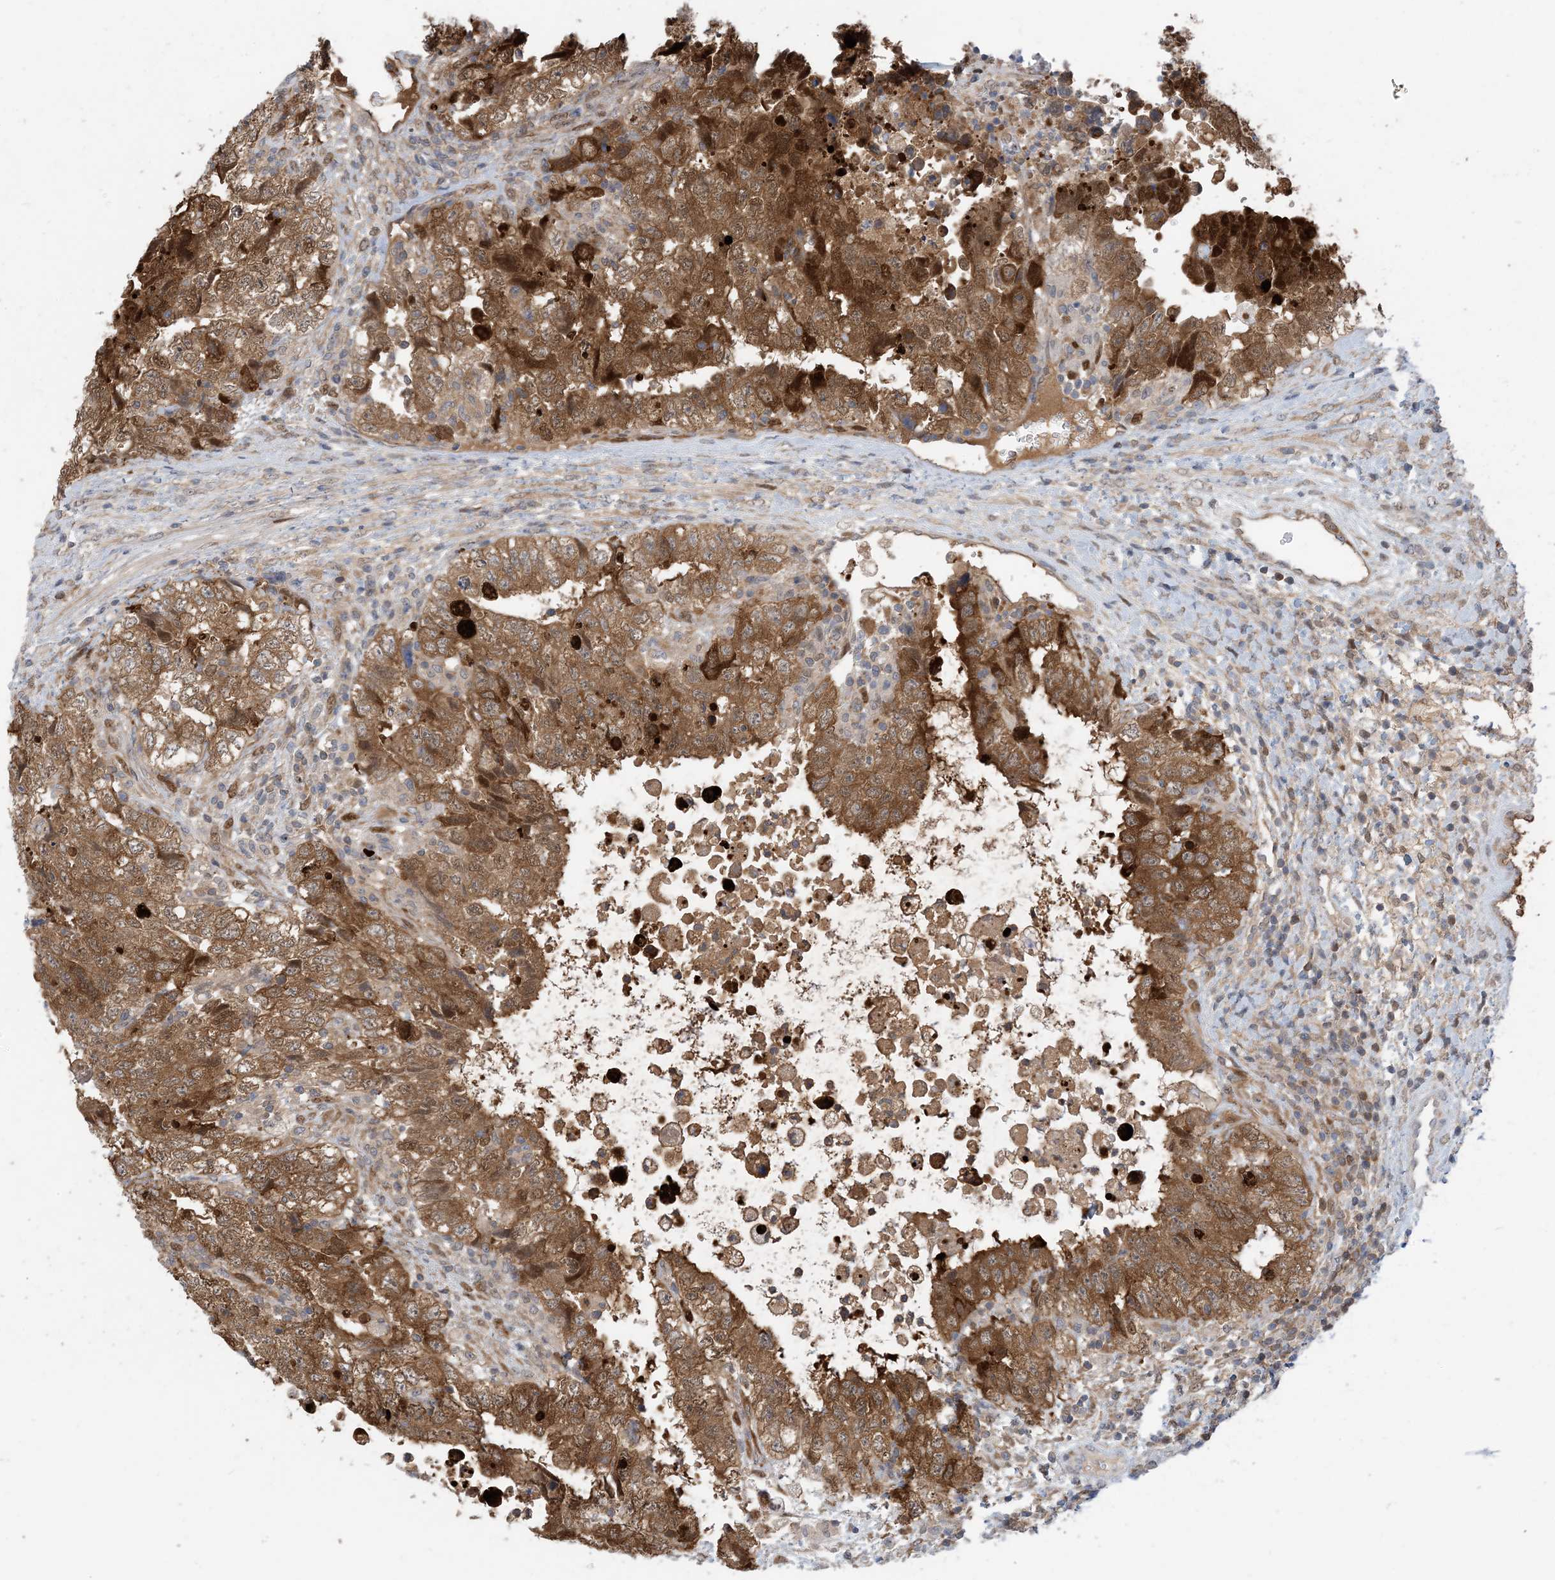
{"staining": {"intensity": "strong", "quantity": ">75%", "location": "cytoplasmic/membranous"}, "tissue": "testis cancer", "cell_type": "Tumor cells", "image_type": "cancer", "snomed": [{"axis": "morphology", "description": "Carcinoma, Embryonal, NOS"}, {"axis": "topography", "description": "Testis"}], "caption": "Strong cytoplasmic/membranous protein positivity is appreciated in about >75% of tumor cells in embryonal carcinoma (testis).", "gene": "ZC3H12A", "patient": {"sex": "male", "age": 37}}